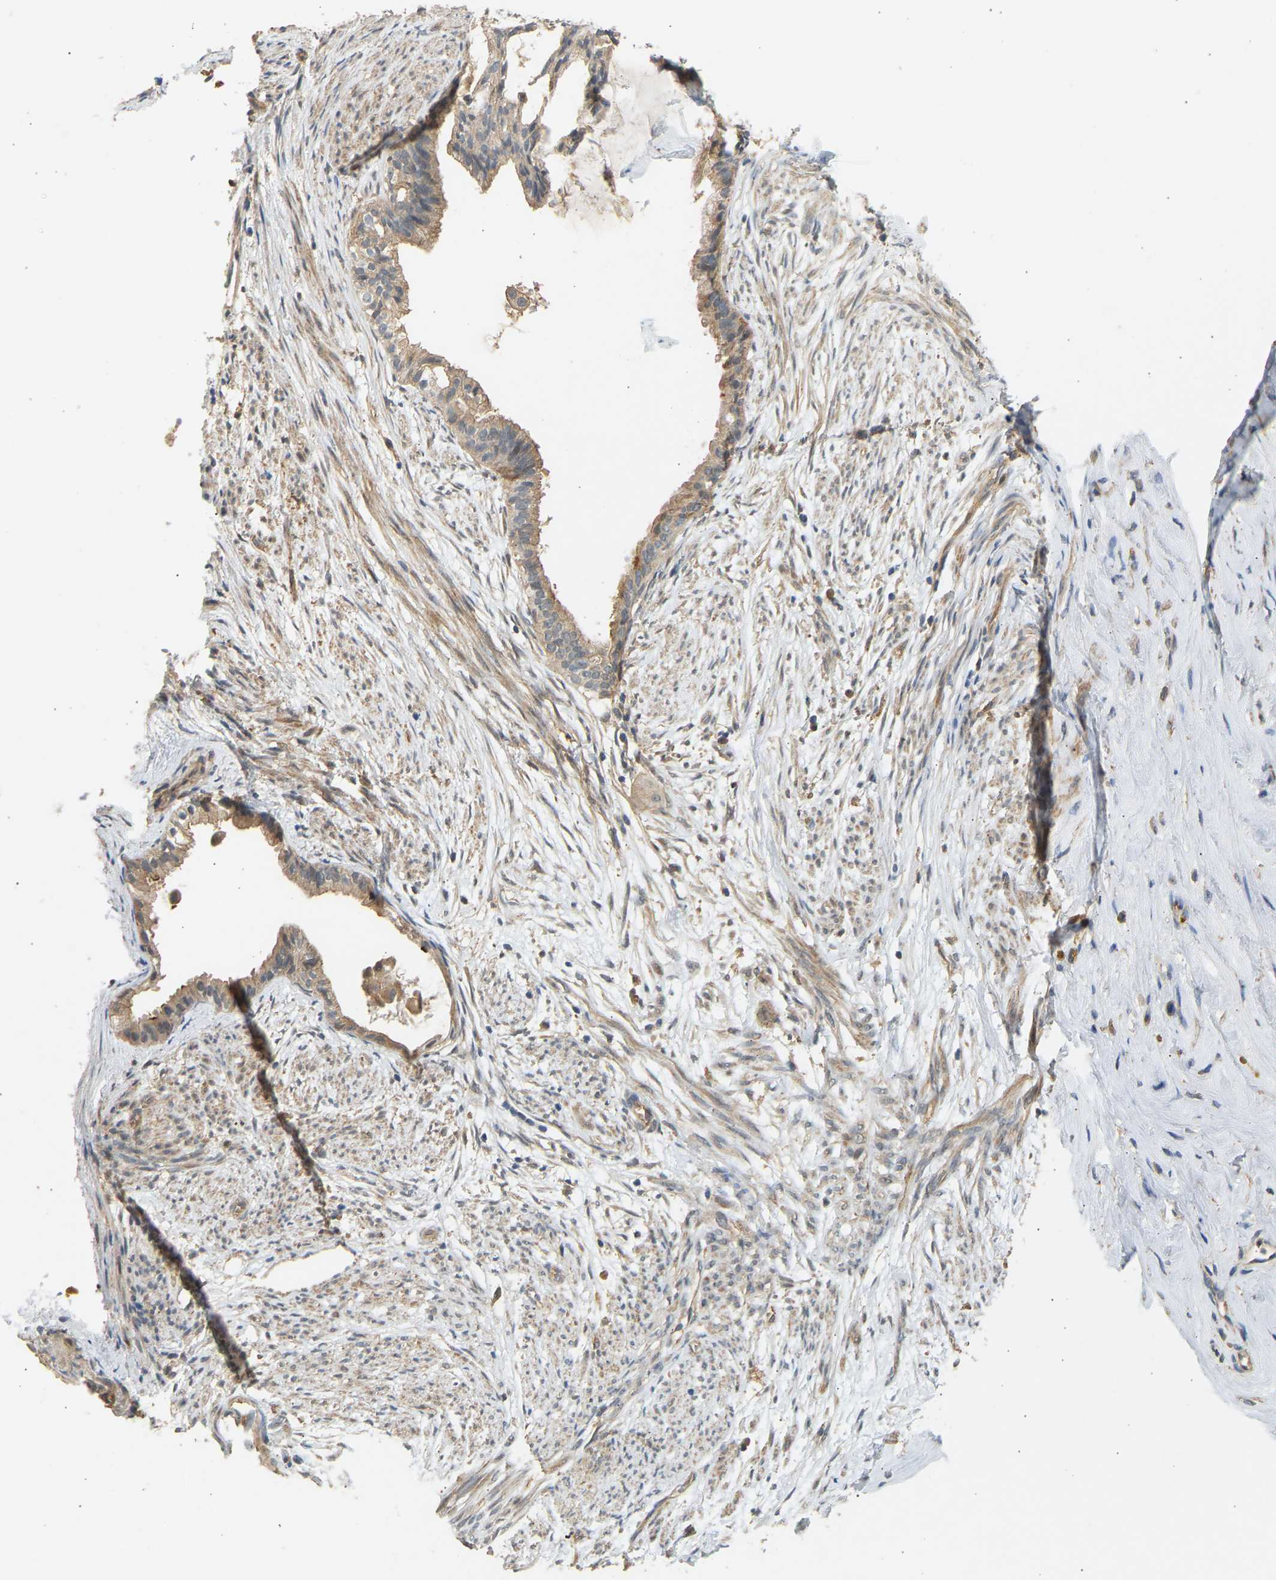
{"staining": {"intensity": "weak", "quantity": ">75%", "location": "cytoplasmic/membranous"}, "tissue": "cervical cancer", "cell_type": "Tumor cells", "image_type": "cancer", "snomed": [{"axis": "morphology", "description": "Normal tissue, NOS"}, {"axis": "morphology", "description": "Adenocarcinoma, NOS"}, {"axis": "topography", "description": "Cervix"}, {"axis": "topography", "description": "Endometrium"}], "caption": "A micrograph of cervical adenocarcinoma stained for a protein shows weak cytoplasmic/membranous brown staining in tumor cells.", "gene": "RGL1", "patient": {"sex": "female", "age": 86}}